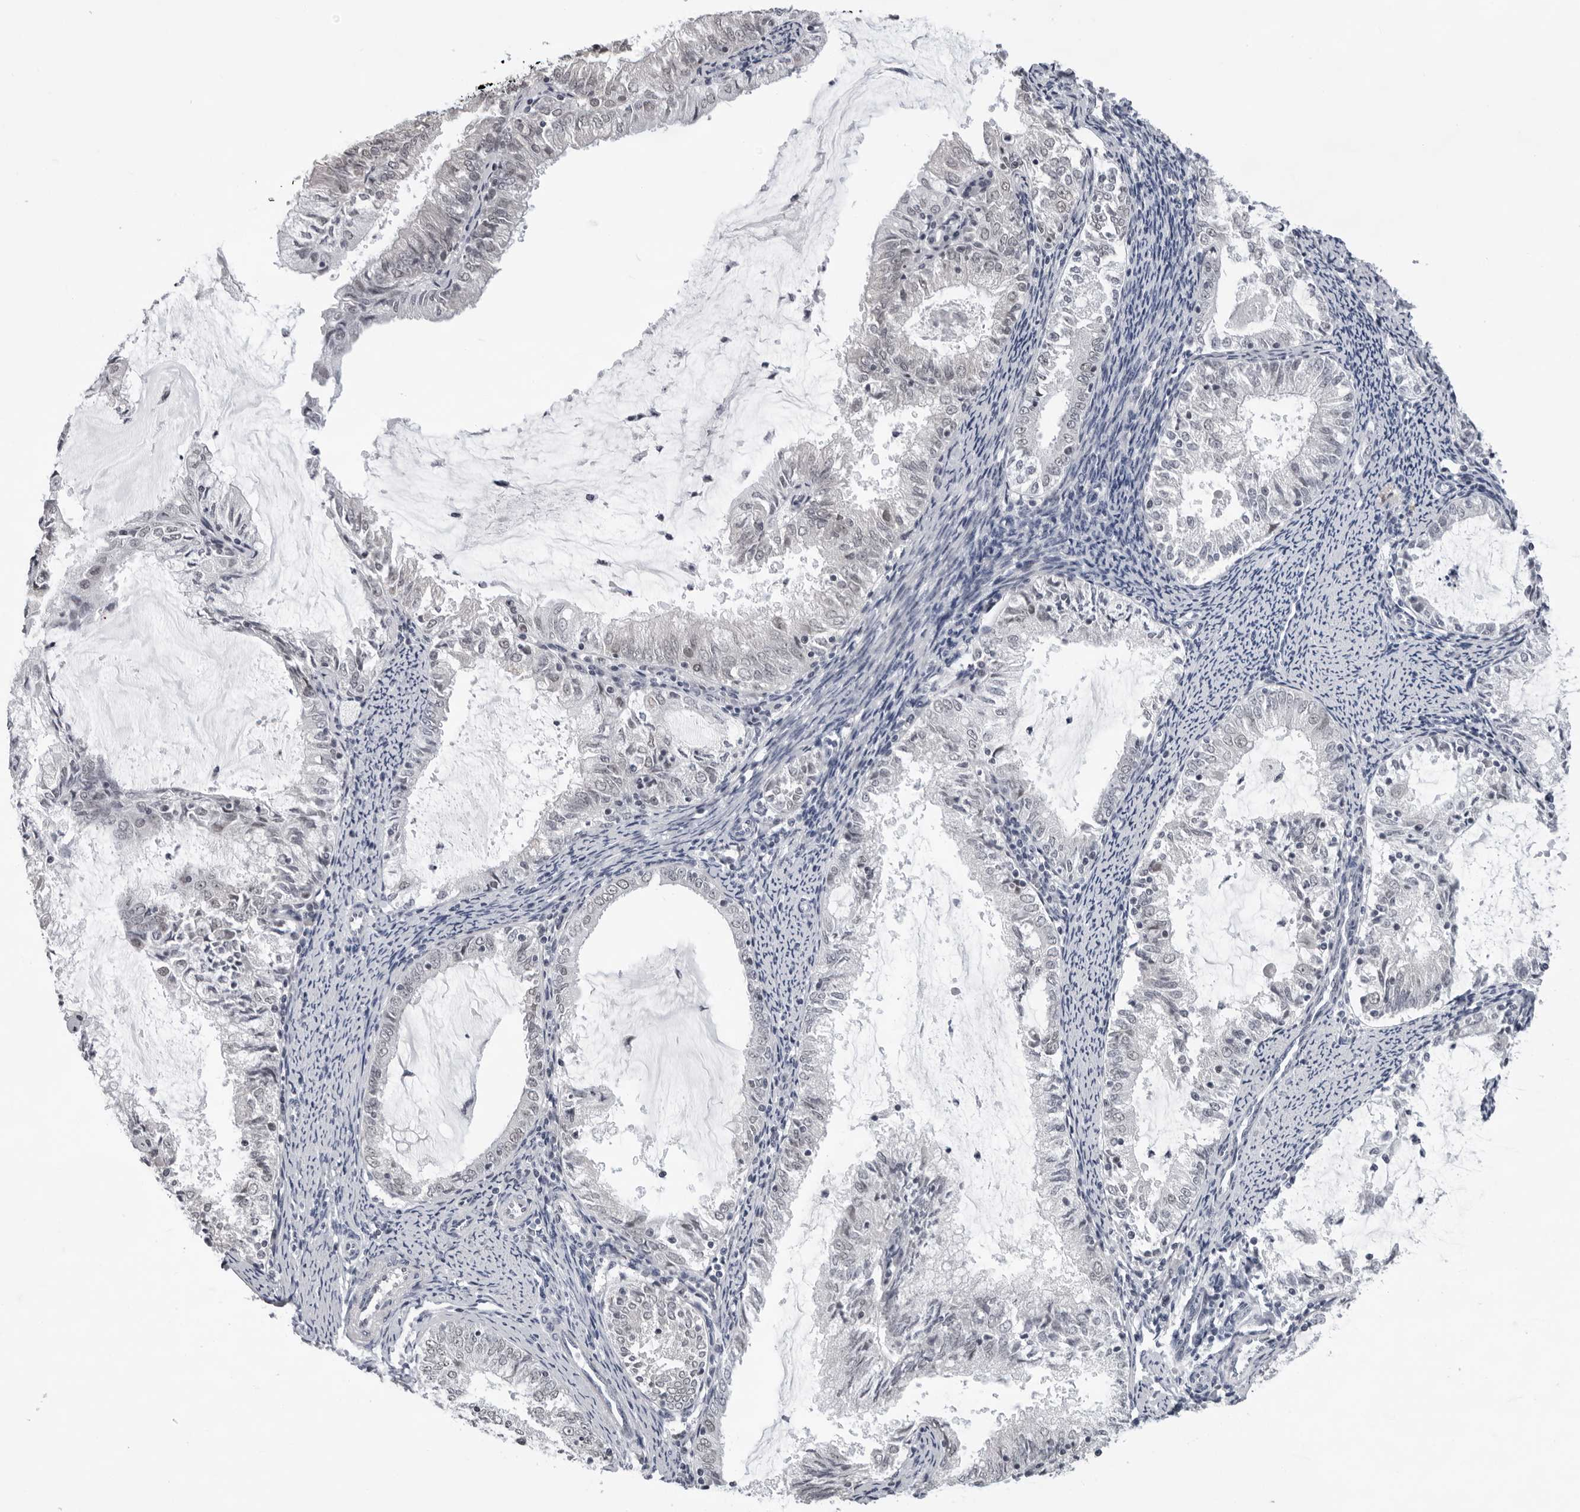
{"staining": {"intensity": "negative", "quantity": "none", "location": "none"}, "tissue": "endometrial cancer", "cell_type": "Tumor cells", "image_type": "cancer", "snomed": [{"axis": "morphology", "description": "Adenocarcinoma, NOS"}, {"axis": "topography", "description": "Endometrium"}], "caption": "There is no significant expression in tumor cells of adenocarcinoma (endometrial). The staining was performed using DAB to visualize the protein expression in brown, while the nuclei were stained in blue with hematoxylin (Magnification: 20x).", "gene": "USP1", "patient": {"sex": "female", "age": 57}}